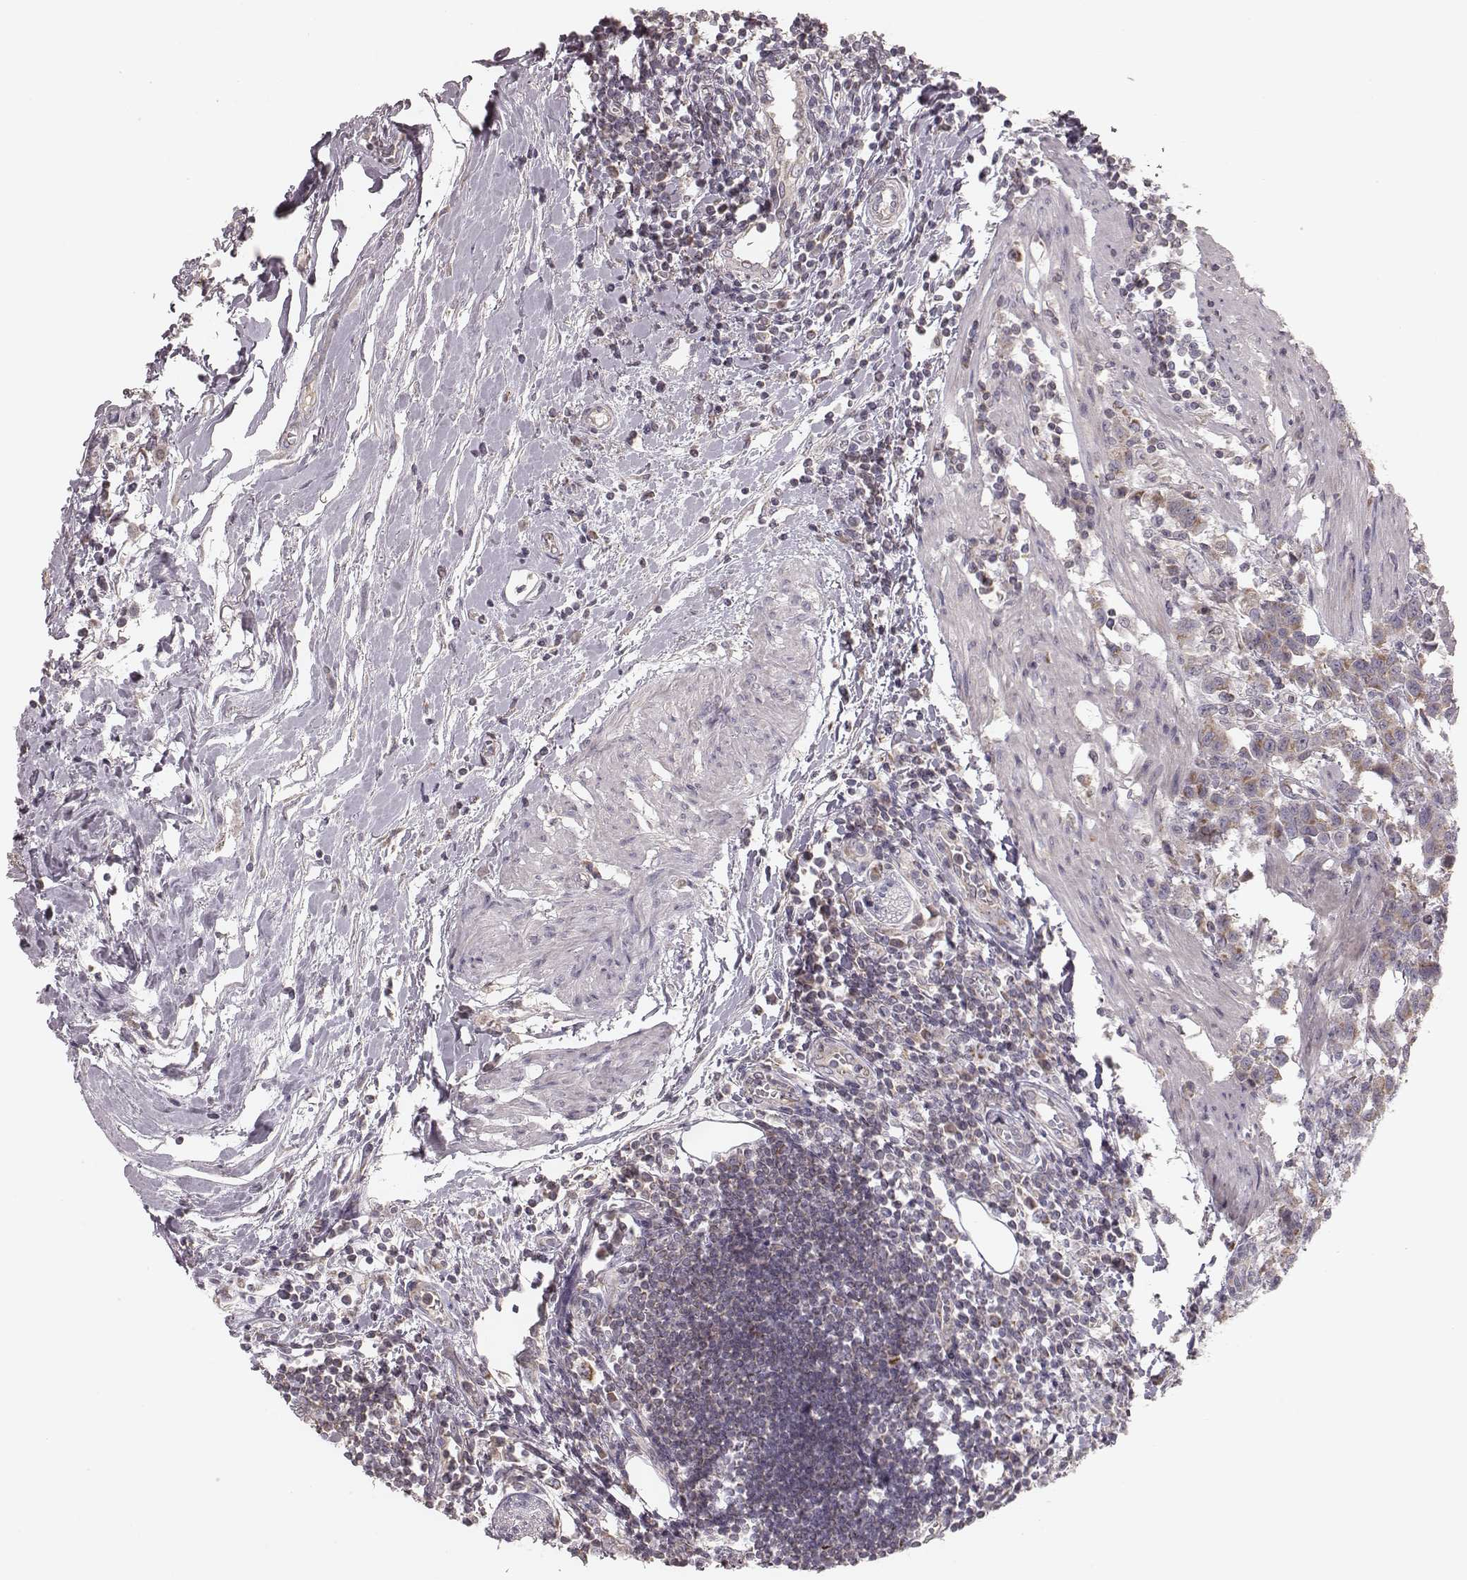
{"staining": {"intensity": "moderate", "quantity": "25%-75%", "location": "cytoplasmic/membranous"}, "tissue": "urothelial cancer", "cell_type": "Tumor cells", "image_type": "cancer", "snomed": [{"axis": "morphology", "description": "Urothelial carcinoma, High grade"}, {"axis": "topography", "description": "Urinary bladder"}], "caption": "High-magnification brightfield microscopy of urothelial cancer stained with DAB (brown) and counterstained with hematoxylin (blue). tumor cells exhibit moderate cytoplasmic/membranous expression is present in approximately25%-75% of cells.", "gene": "MRPS27", "patient": {"sex": "female", "age": 58}}